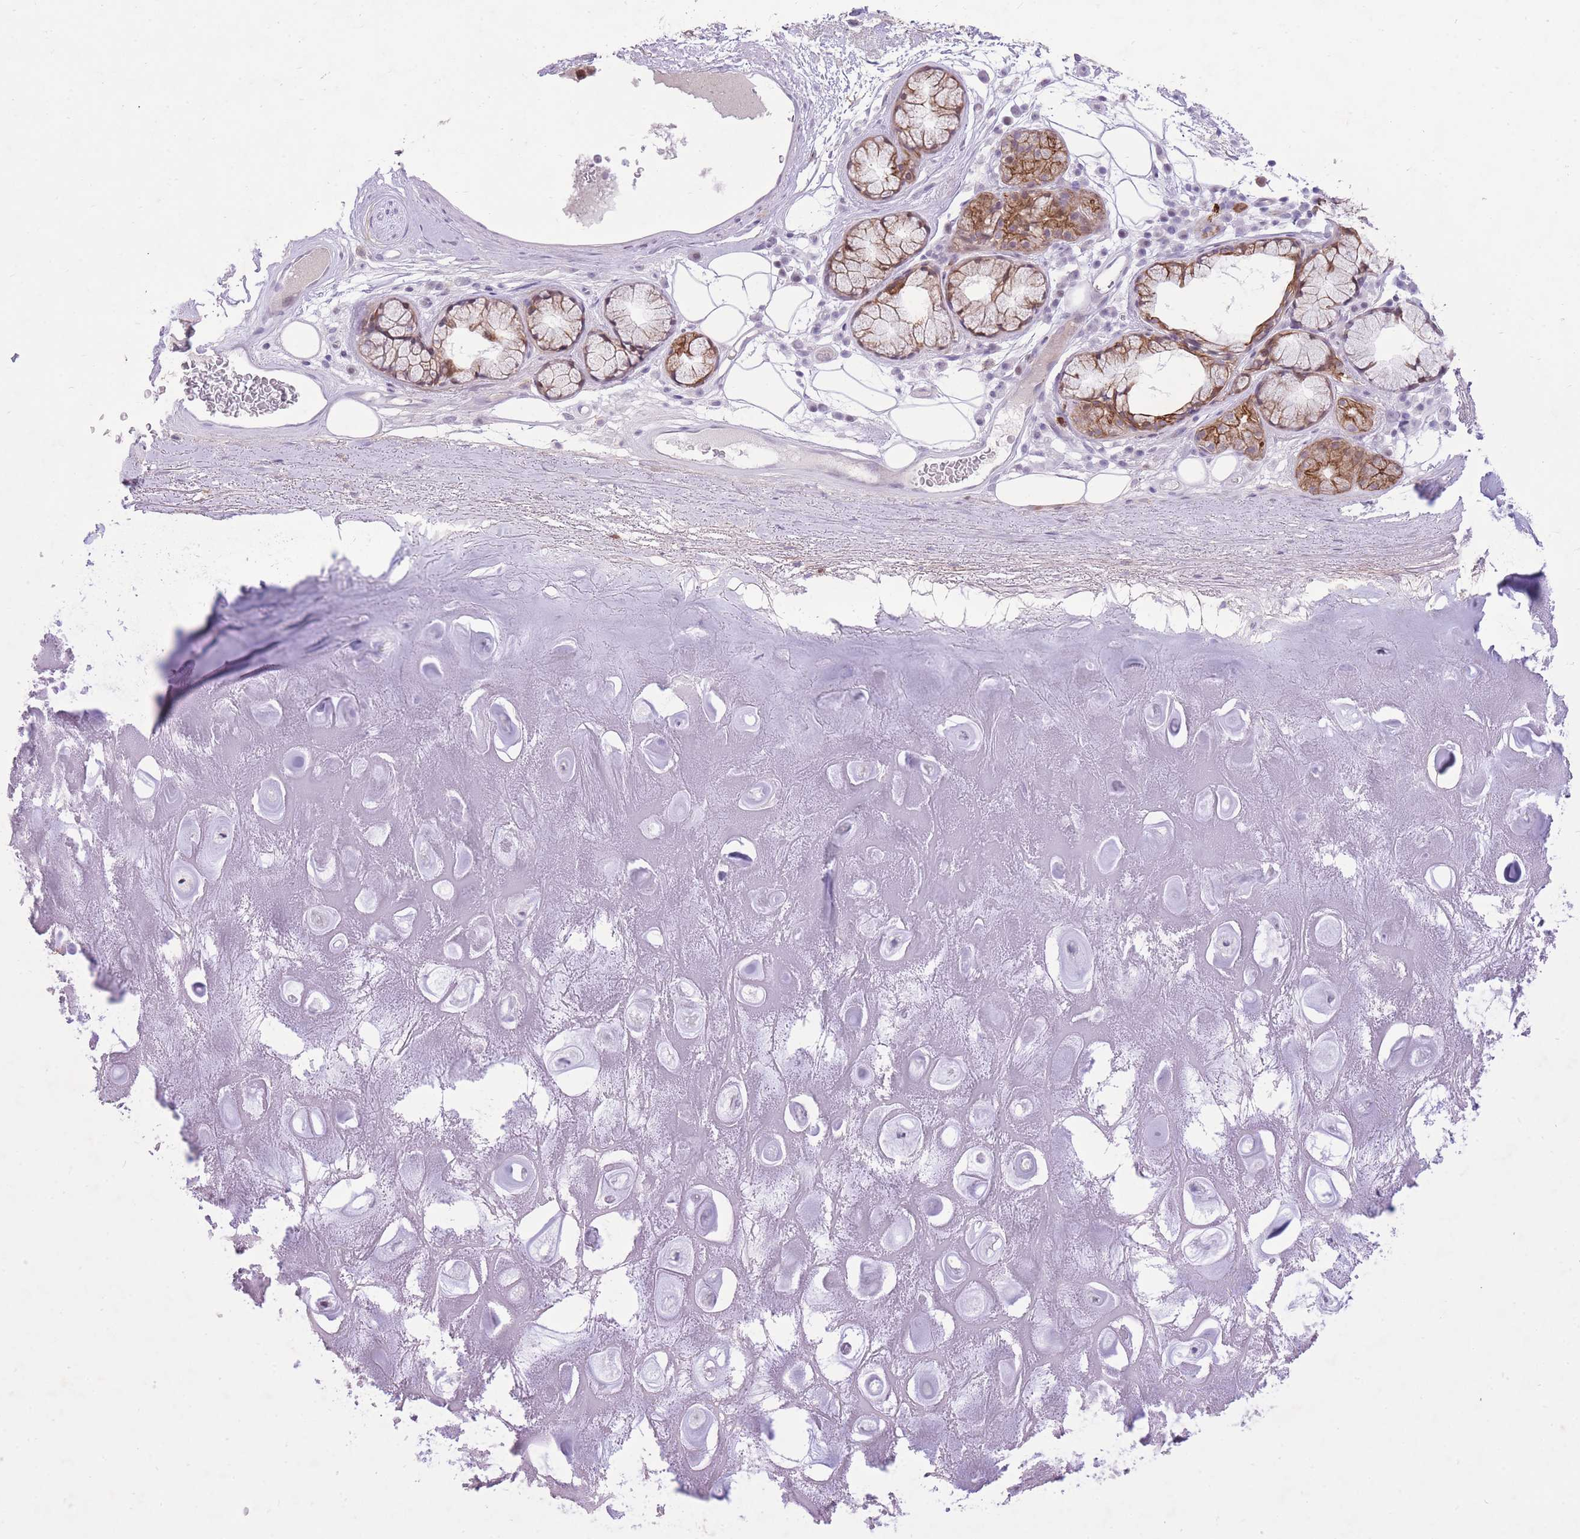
{"staining": {"intensity": "negative", "quantity": "none", "location": "none"}, "tissue": "adipose tissue", "cell_type": "Adipocytes", "image_type": "normal", "snomed": [{"axis": "morphology", "description": "Normal tissue, NOS"}, {"axis": "topography", "description": "Cartilage tissue"}], "caption": "Immunohistochemistry (IHC) of benign adipose tissue reveals no expression in adipocytes. Brightfield microscopy of immunohistochemistry stained with DAB (3,3'-diaminobenzidine) (brown) and hematoxylin (blue), captured at high magnification.", "gene": "MEIS3", "patient": {"sex": "male", "age": 81}}